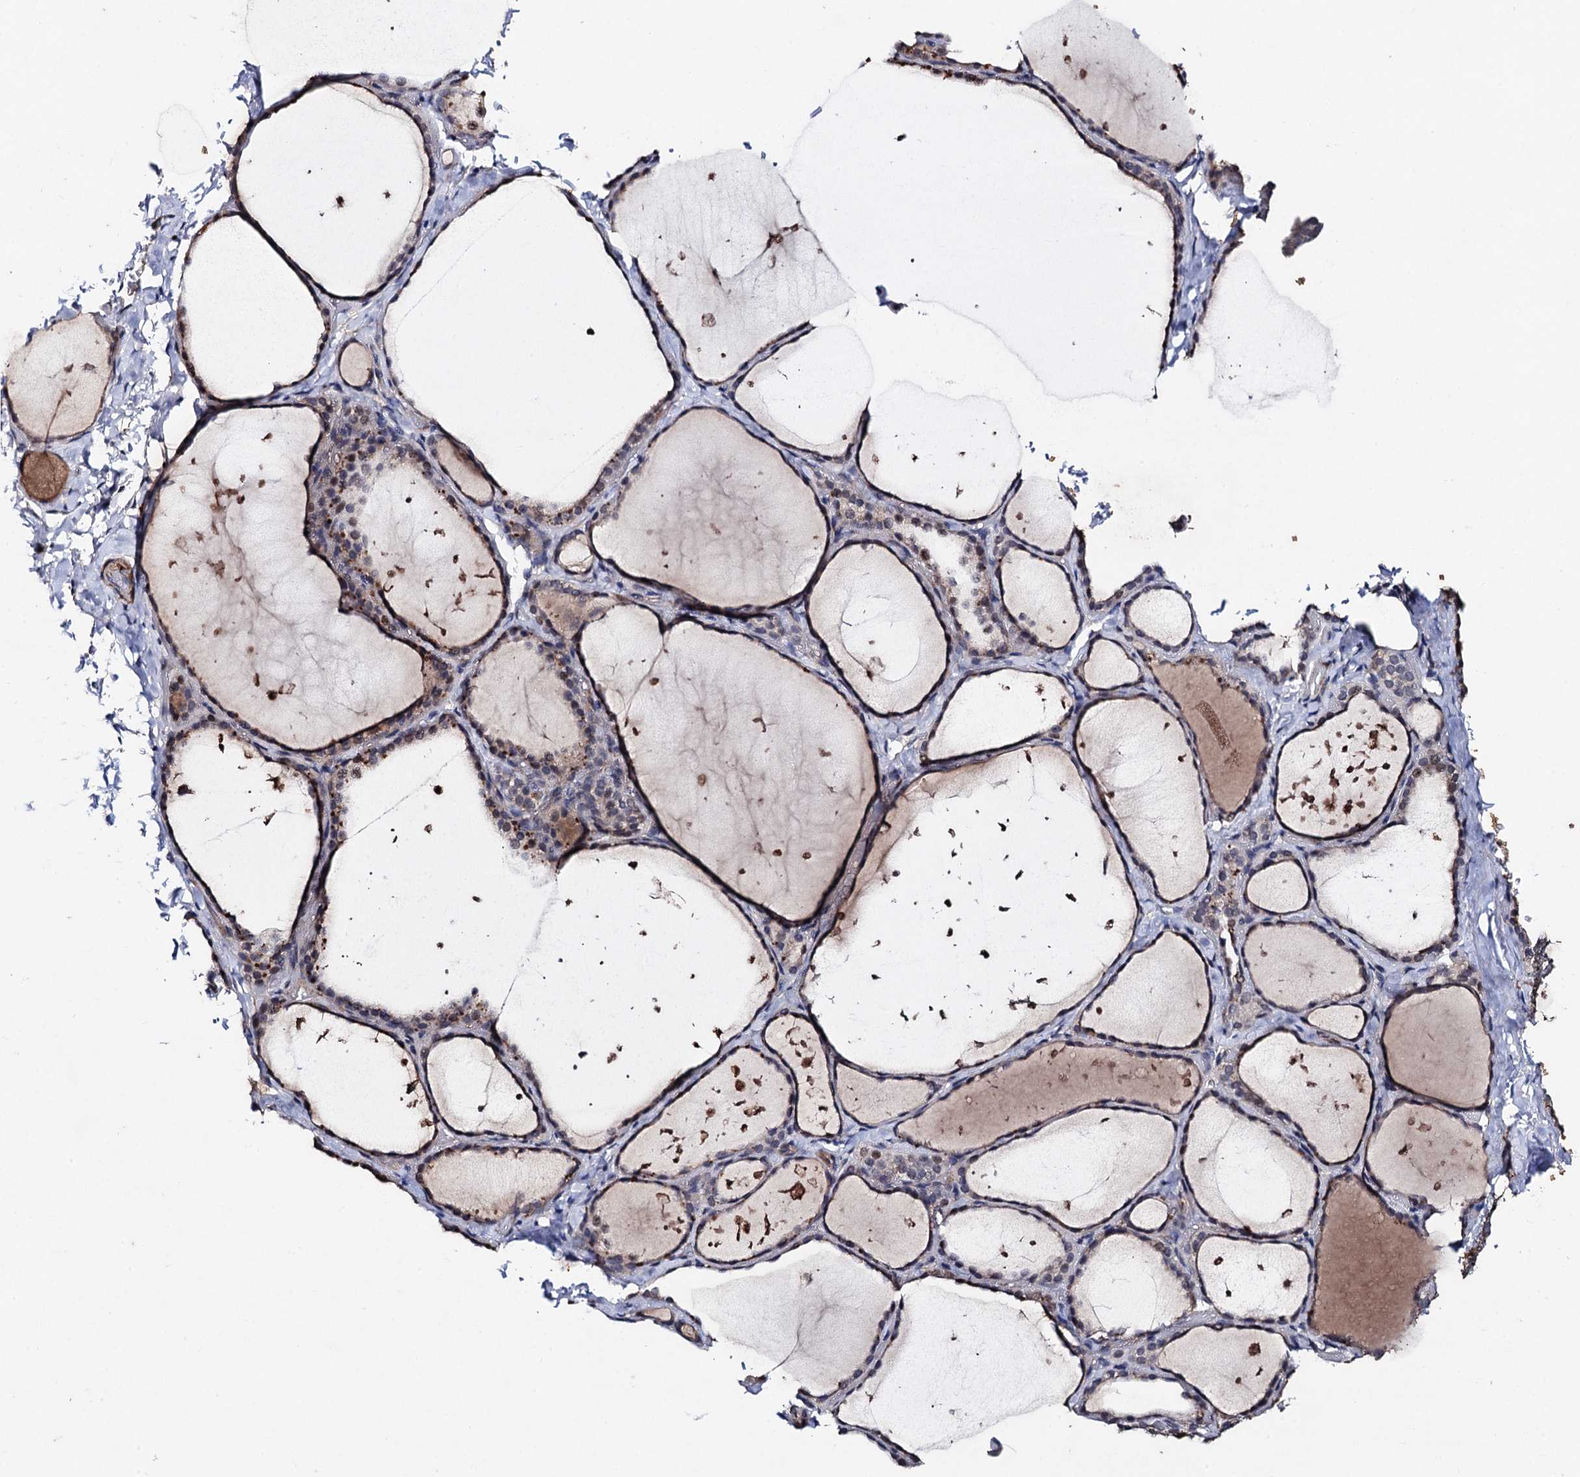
{"staining": {"intensity": "moderate", "quantity": "25%-75%", "location": "cytoplasmic/membranous"}, "tissue": "thyroid gland", "cell_type": "Glandular cells", "image_type": "normal", "snomed": [{"axis": "morphology", "description": "Normal tissue, NOS"}, {"axis": "topography", "description": "Thyroid gland"}], "caption": "The immunohistochemical stain labels moderate cytoplasmic/membranous expression in glandular cells of benign thyroid gland. Nuclei are stained in blue.", "gene": "PPTC7", "patient": {"sex": "female", "age": 44}}